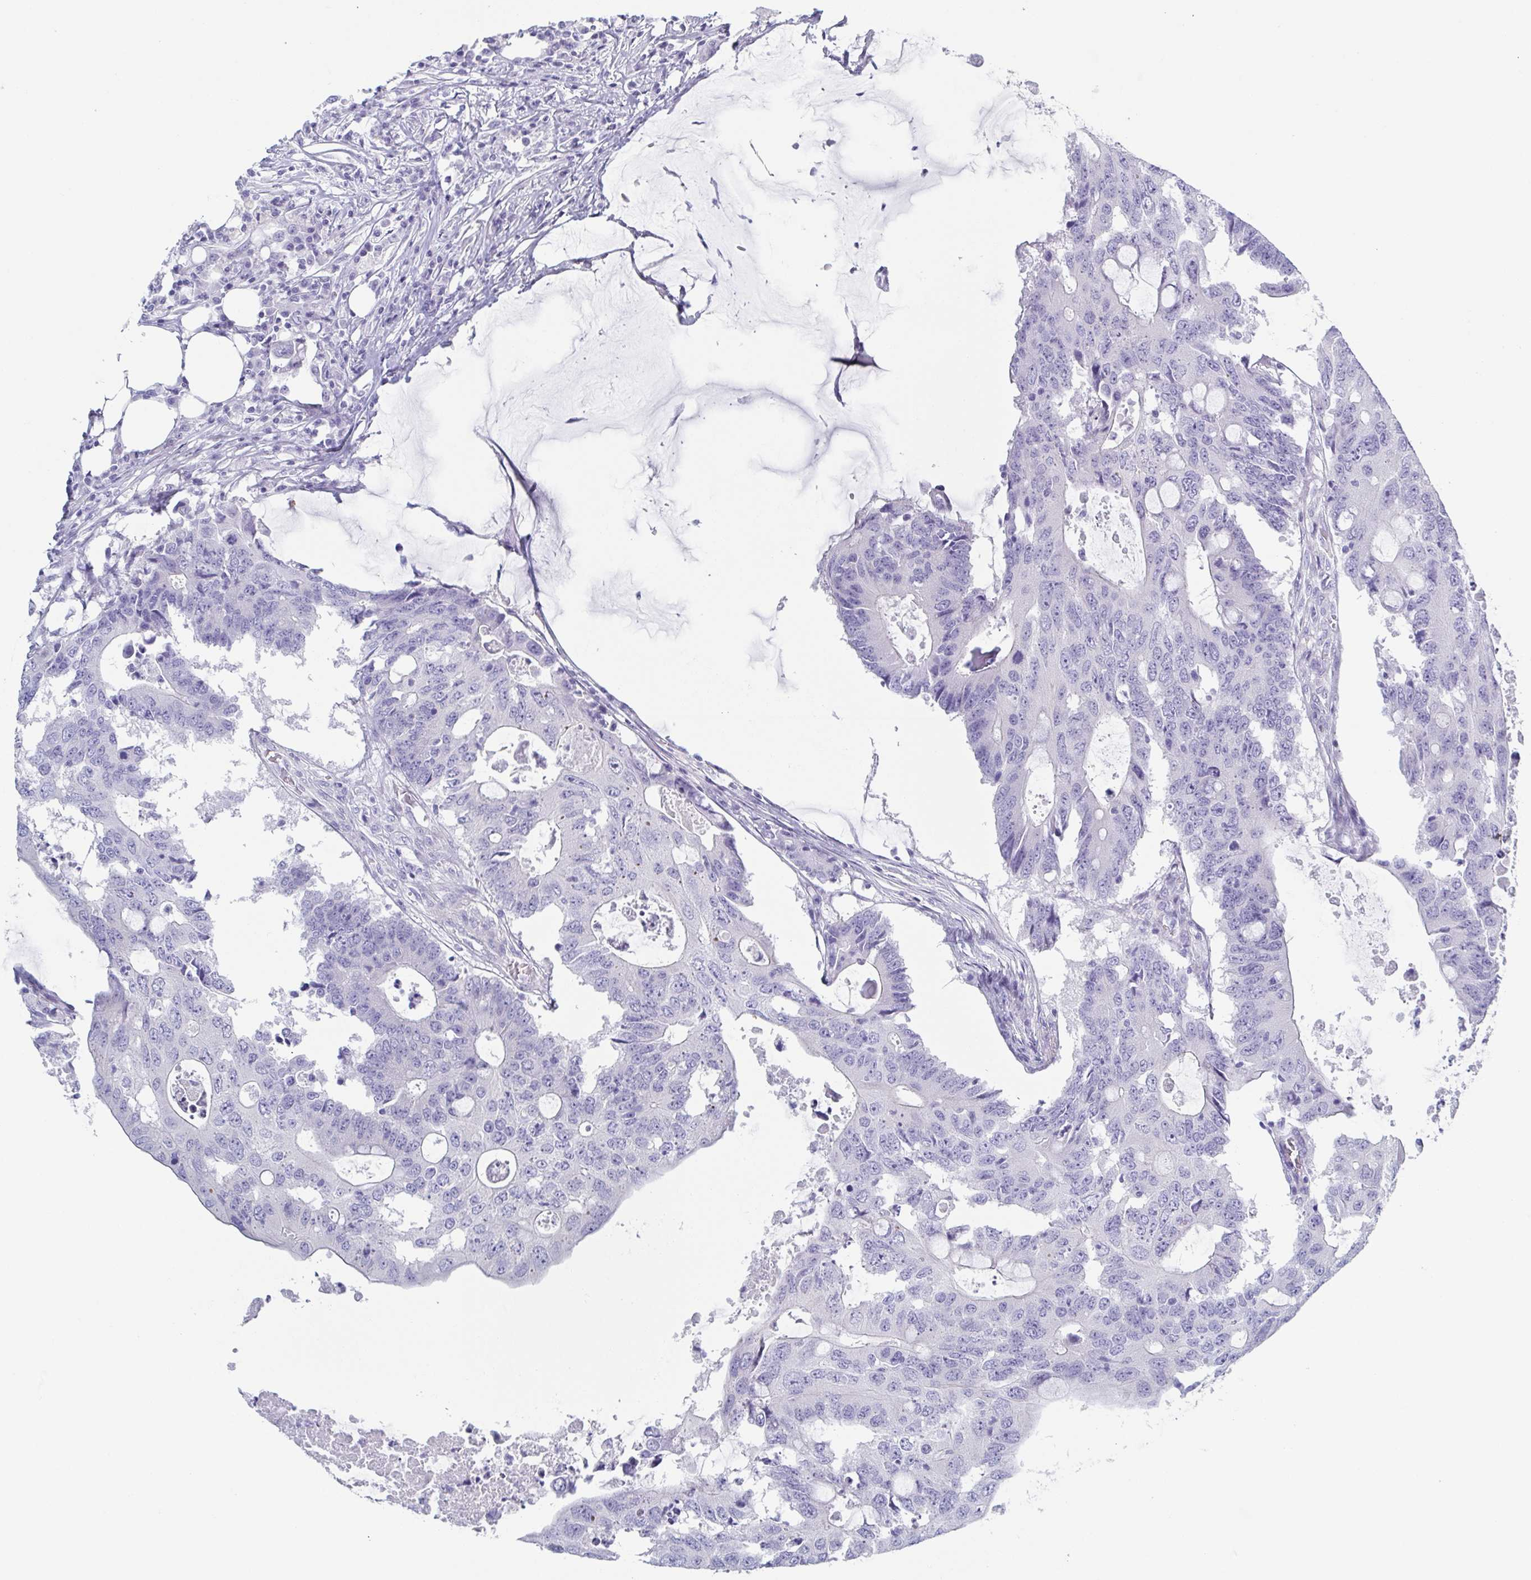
{"staining": {"intensity": "negative", "quantity": "none", "location": "none"}, "tissue": "colorectal cancer", "cell_type": "Tumor cells", "image_type": "cancer", "snomed": [{"axis": "morphology", "description": "Adenocarcinoma, NOS"}, {"axis": "topography", "description": "Colon"}], "caption": "Immunohistochemistry photomicrograph of neoplastic tissue: human adenocarcinoma (colorectal) stained with DAB shows no significant protein positivity in tumor cells.", "gene": "DYNC1I1", "patient": {"sex": "male", "age": 71}}